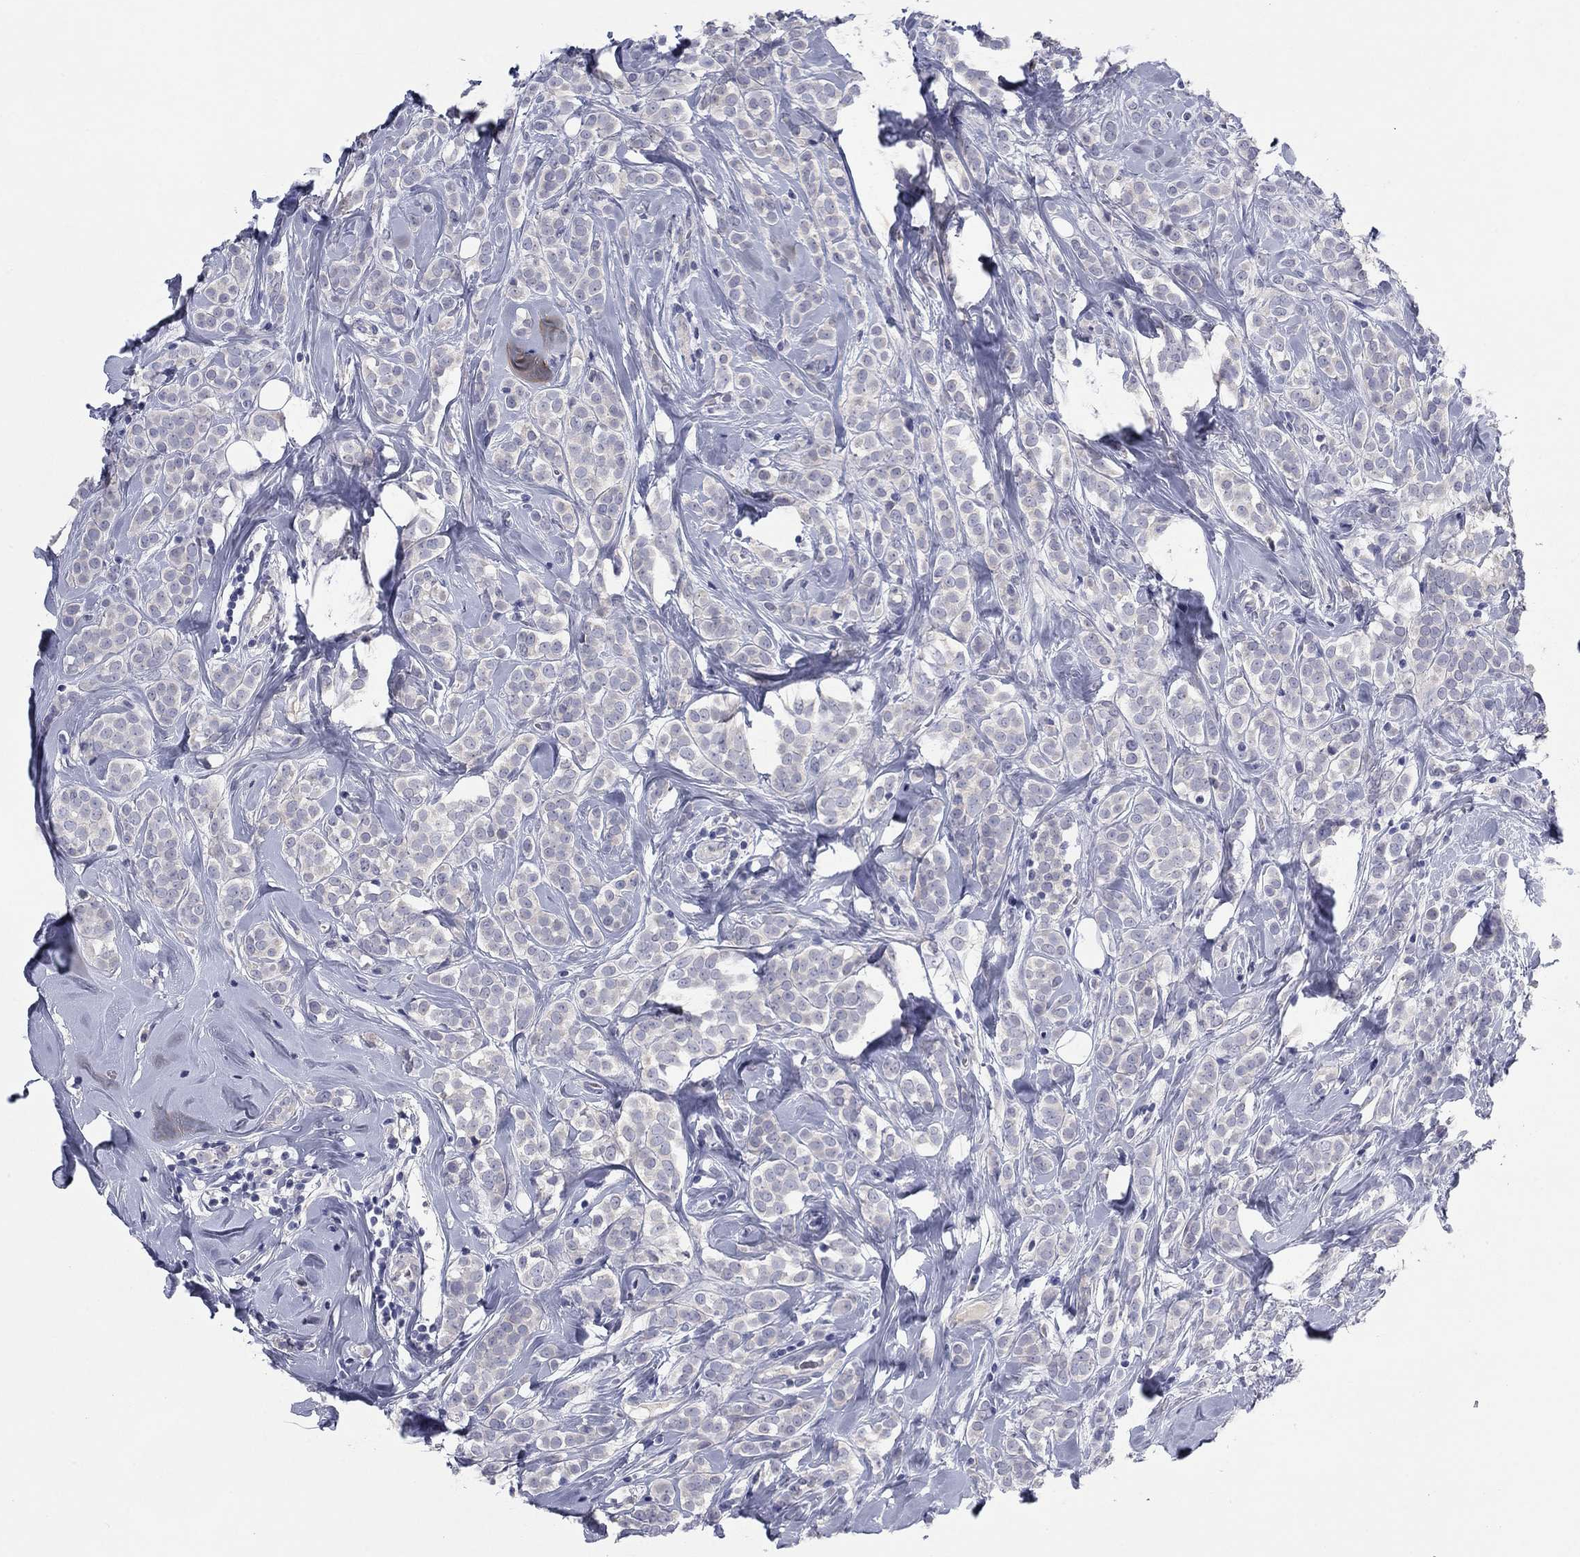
{"staining": {"intensity": "negative", "quantity": "none", "location": "none"}, "tissue": "breast cancer", "cell_type": "Tumor cells", "image_type": "cancer", "snomed": [{"axis": "morphology", "description": "Lobular carcinoma"}, {"axis": "topography", "description": "Breast"}], "caption": "This is a image of immunohistochemistry (IHC) staining of breast cancer (lobular carcinoma), which shows no expression in tumor cells. (DAB (3,3'-diaminobenzidine) immunohistochemistry with hematoxylin counter stain).", "gene": "CNTNAP4", "patient": {"sex": "female", "age": 49}}